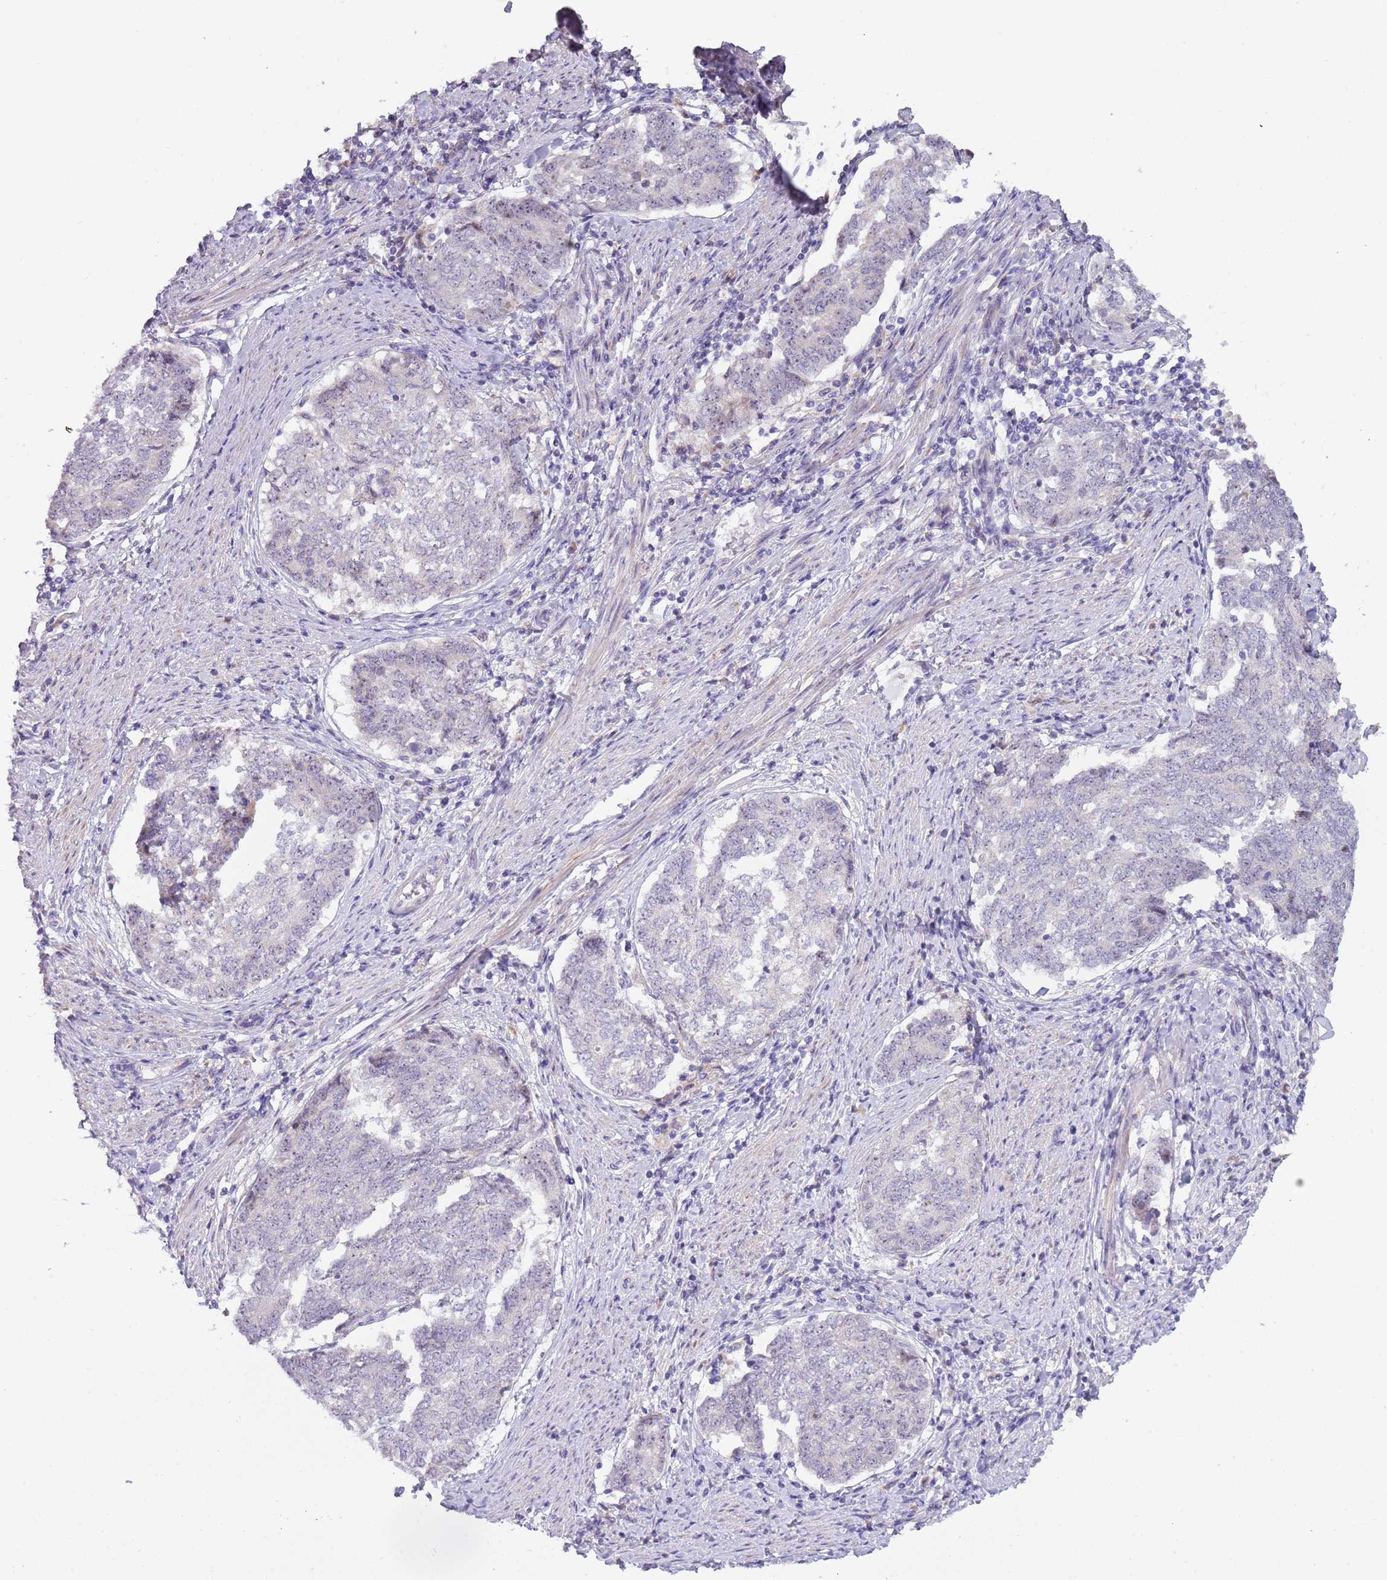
{"staining": {"intensity": "negative", "quantity": "none", "location": "none"}, "tissue": "endometrial cancer", "cell_type": "Tumor cells", "image_type": "cancer", "snomed": [{"axis": "morphology", "description": "Adenocarcinoma, NOS"}, {"axis": "topography", "description": "Endometrium"}], "caption": "IHC of human adenocarcinoma (endometrial) exhibits no staining in tumor cells.", "gene": "UCMA", "patient": {"sex": "female", "age": 80}}